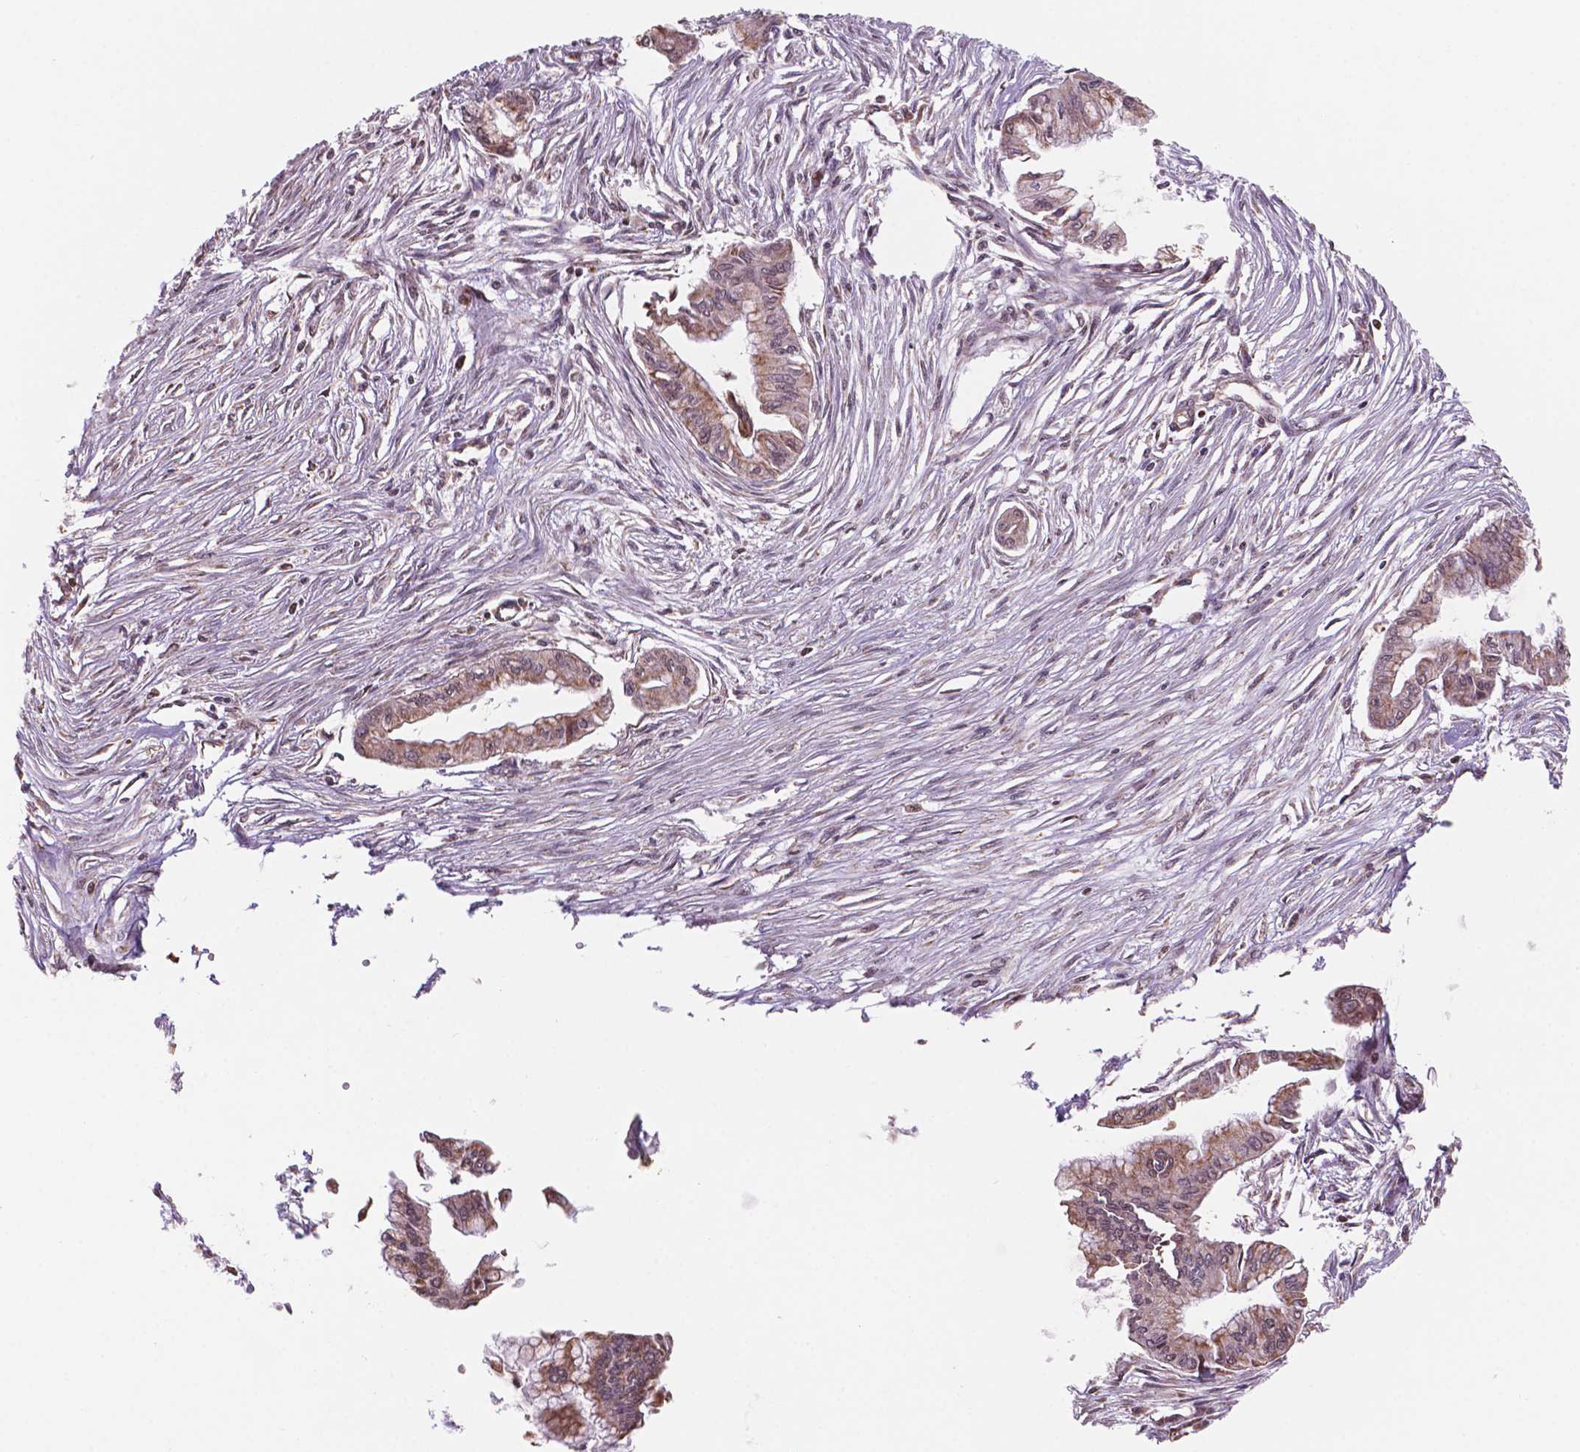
{"staining": {"intensity": "moderate", "quantity": ">75%", "location": "cytoplasmic/membranous"}, "tissue": "pancreatic cancer", "cell_type": "Tumor cells", "image_type": "cancer", "snomed": [{"axis": "morphology", "description": "Adenocarcinoma, NOS"}, {"axis": "topography", "description": "Pancreas"}], "caption": "Immunohistochemical staining of pancreatic adenocarcinoma demonstrates medium levels of moderate cytoplasmic/membranous protein positivity in approximately >75% of tumor cells. The protein of interest is shown in brown color, while the nuclei are stained blue.", "gene": "NDUFA10", "patient": {"sex": "female", "age": 68}}